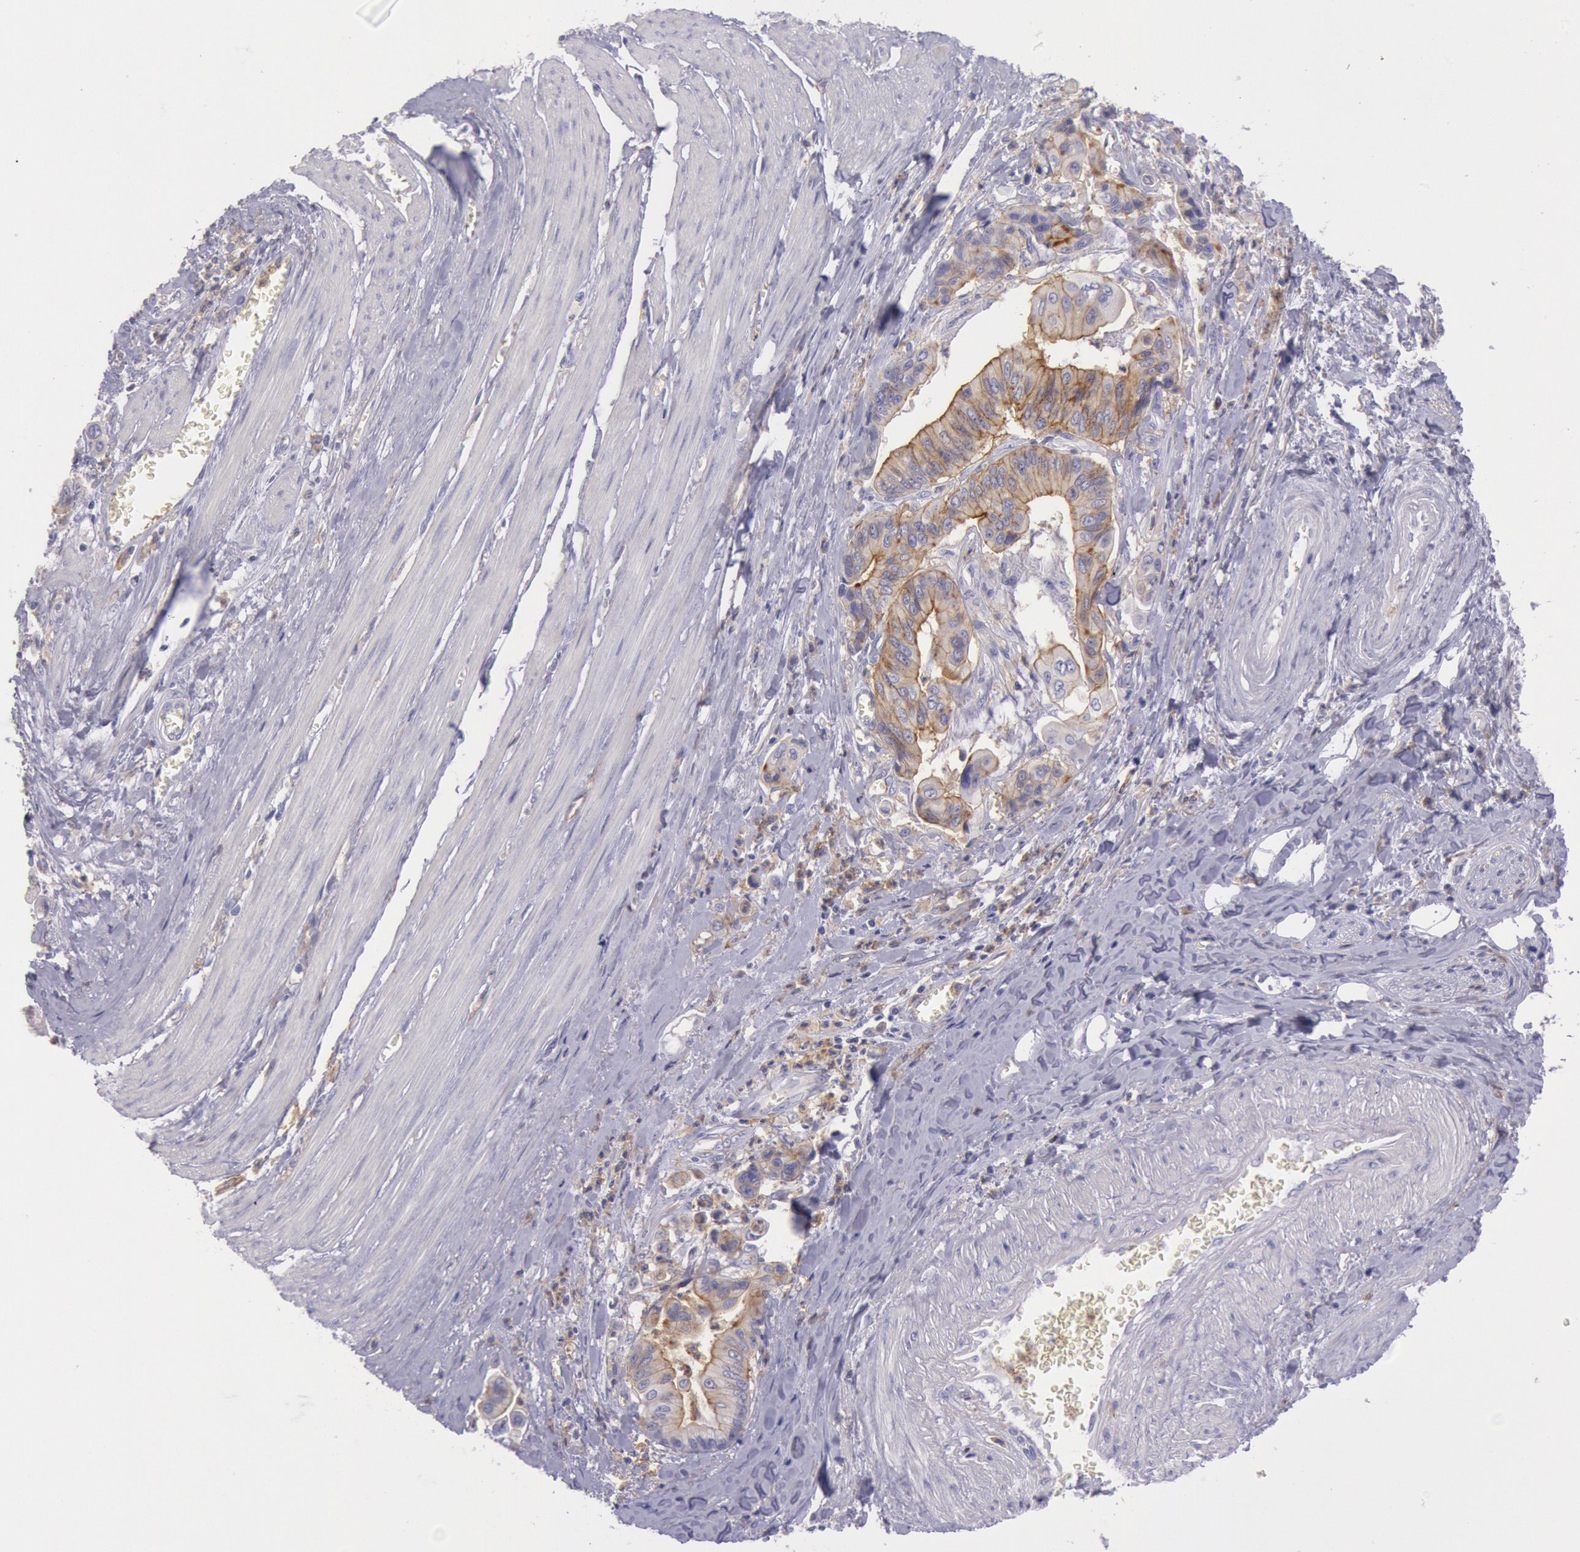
{"staining": {"intensity": "moderate", "quantity": "25%-75%", "location": "cytoplasmic/membranous"}, "tissue": "stomach cancer", "cell_type": "Tumor cells", "image_type": "cancer", "snomed": [{"axis": "morphology", "description": "Adenocarcinoma, NOS"}, {"axis": "topography", "description": "Stomach, upper"}], "caption": "Protein expression analysis of human stomach cancer (adenocarcinoma) reveals moderate cytoplasmic/membranous positivity in approximately 25%-75% of tumor cells. (DAB (3,3'-diaminobenzidine) = brown stain, brightfield microscopy at high magnification).", "gene": "LYN", "patient": {"sex": "male", "age": 80}}